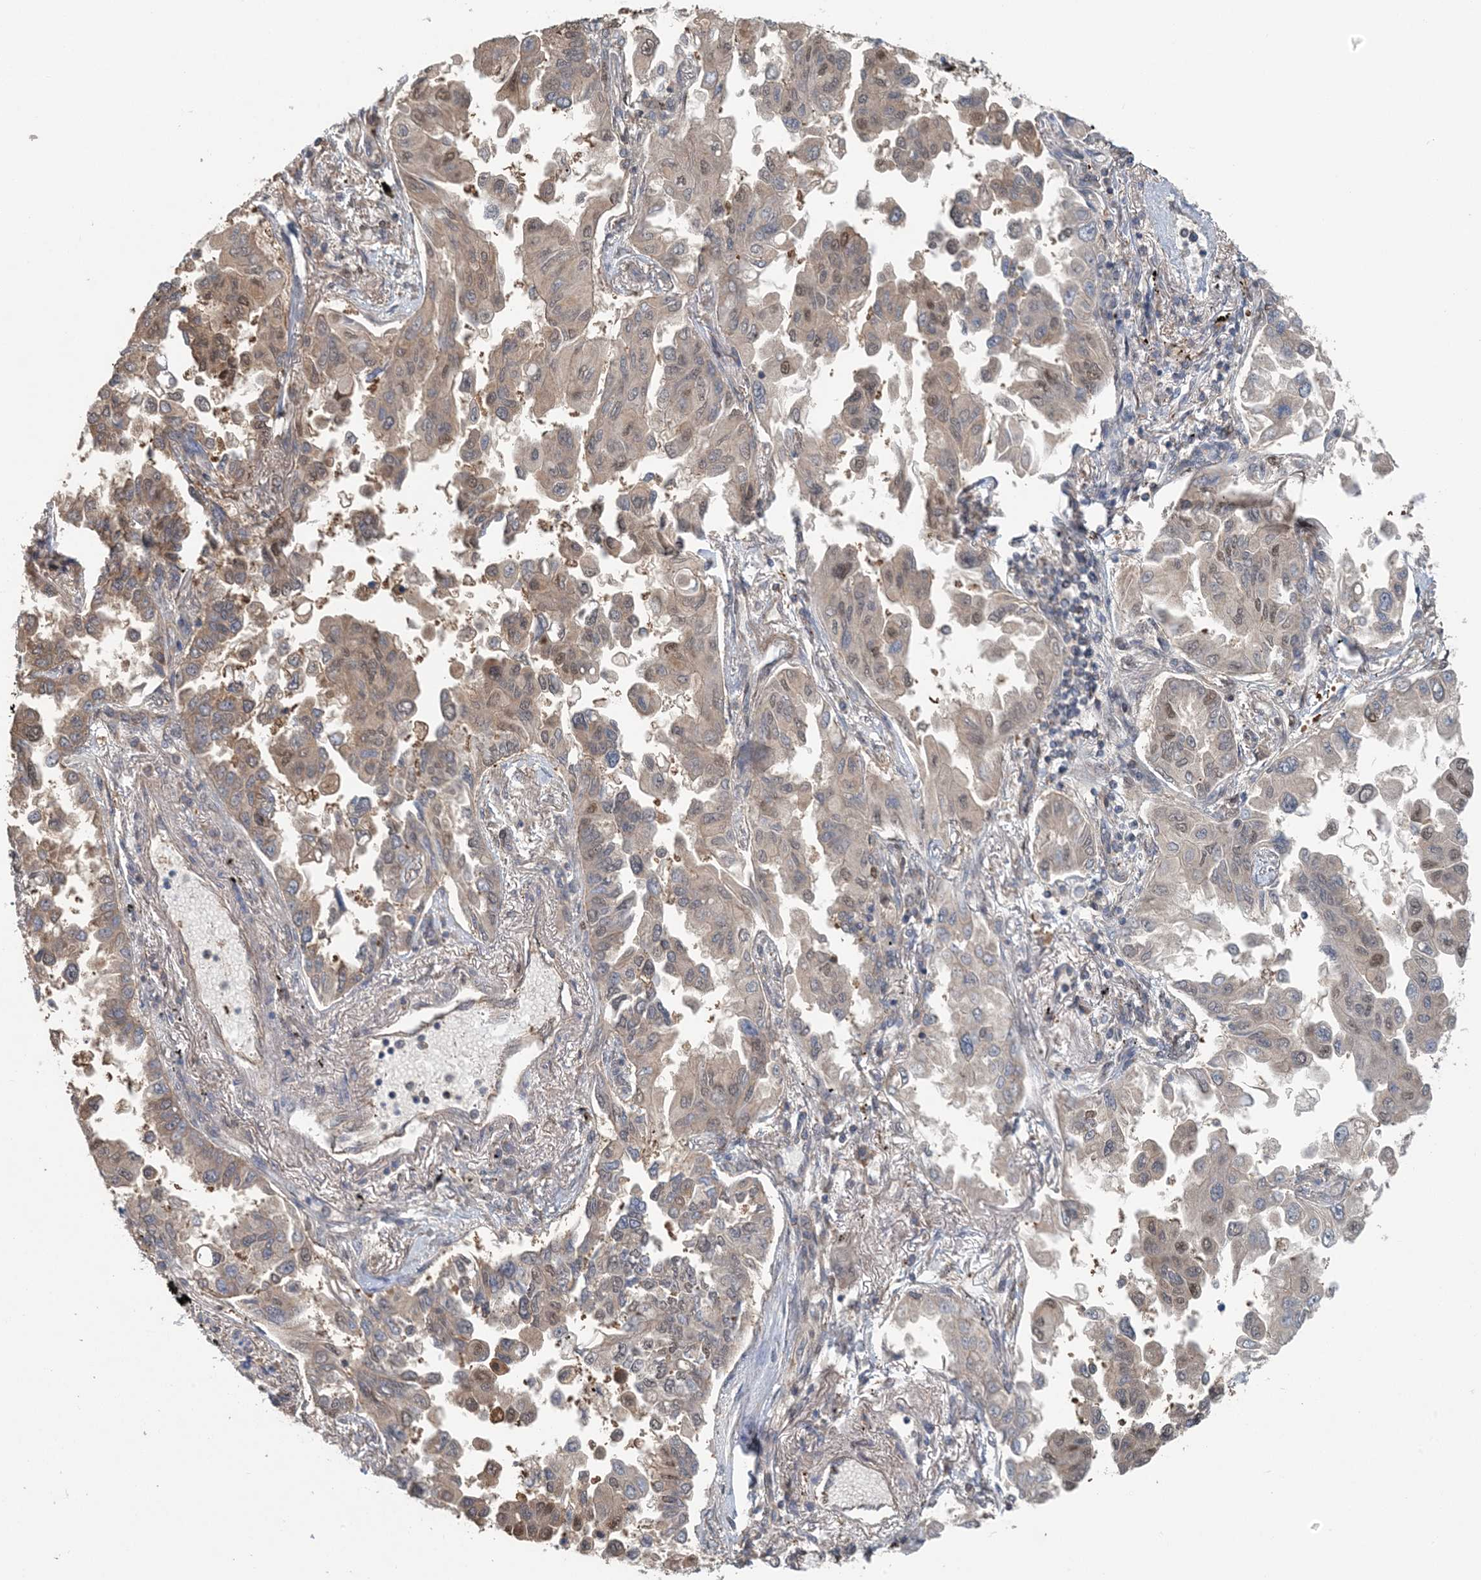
{"staining": {"intensity": "moderate", "quantity": "25%-75%", "location": "cytoplasmic/membranous,nuclear"}, "tissue": "lung cancer", "cell_type": "Tumor cells", "image_type": "cancer", "snomed": [{"axis": "morphology", "description": "Adenocarcinoma, NOS"}, {"axis": "topography", "description": "Lung"}], "caption": "Immunohistochemical staining of adenocarcinoma (lung) shows medium levels of moderate cytoplasmic/membranous and nuclear protein staining in about 25%-75% of tumor cells.", "gene": "HIKESHI", "patient": {"sex": "female", "age": 67}}